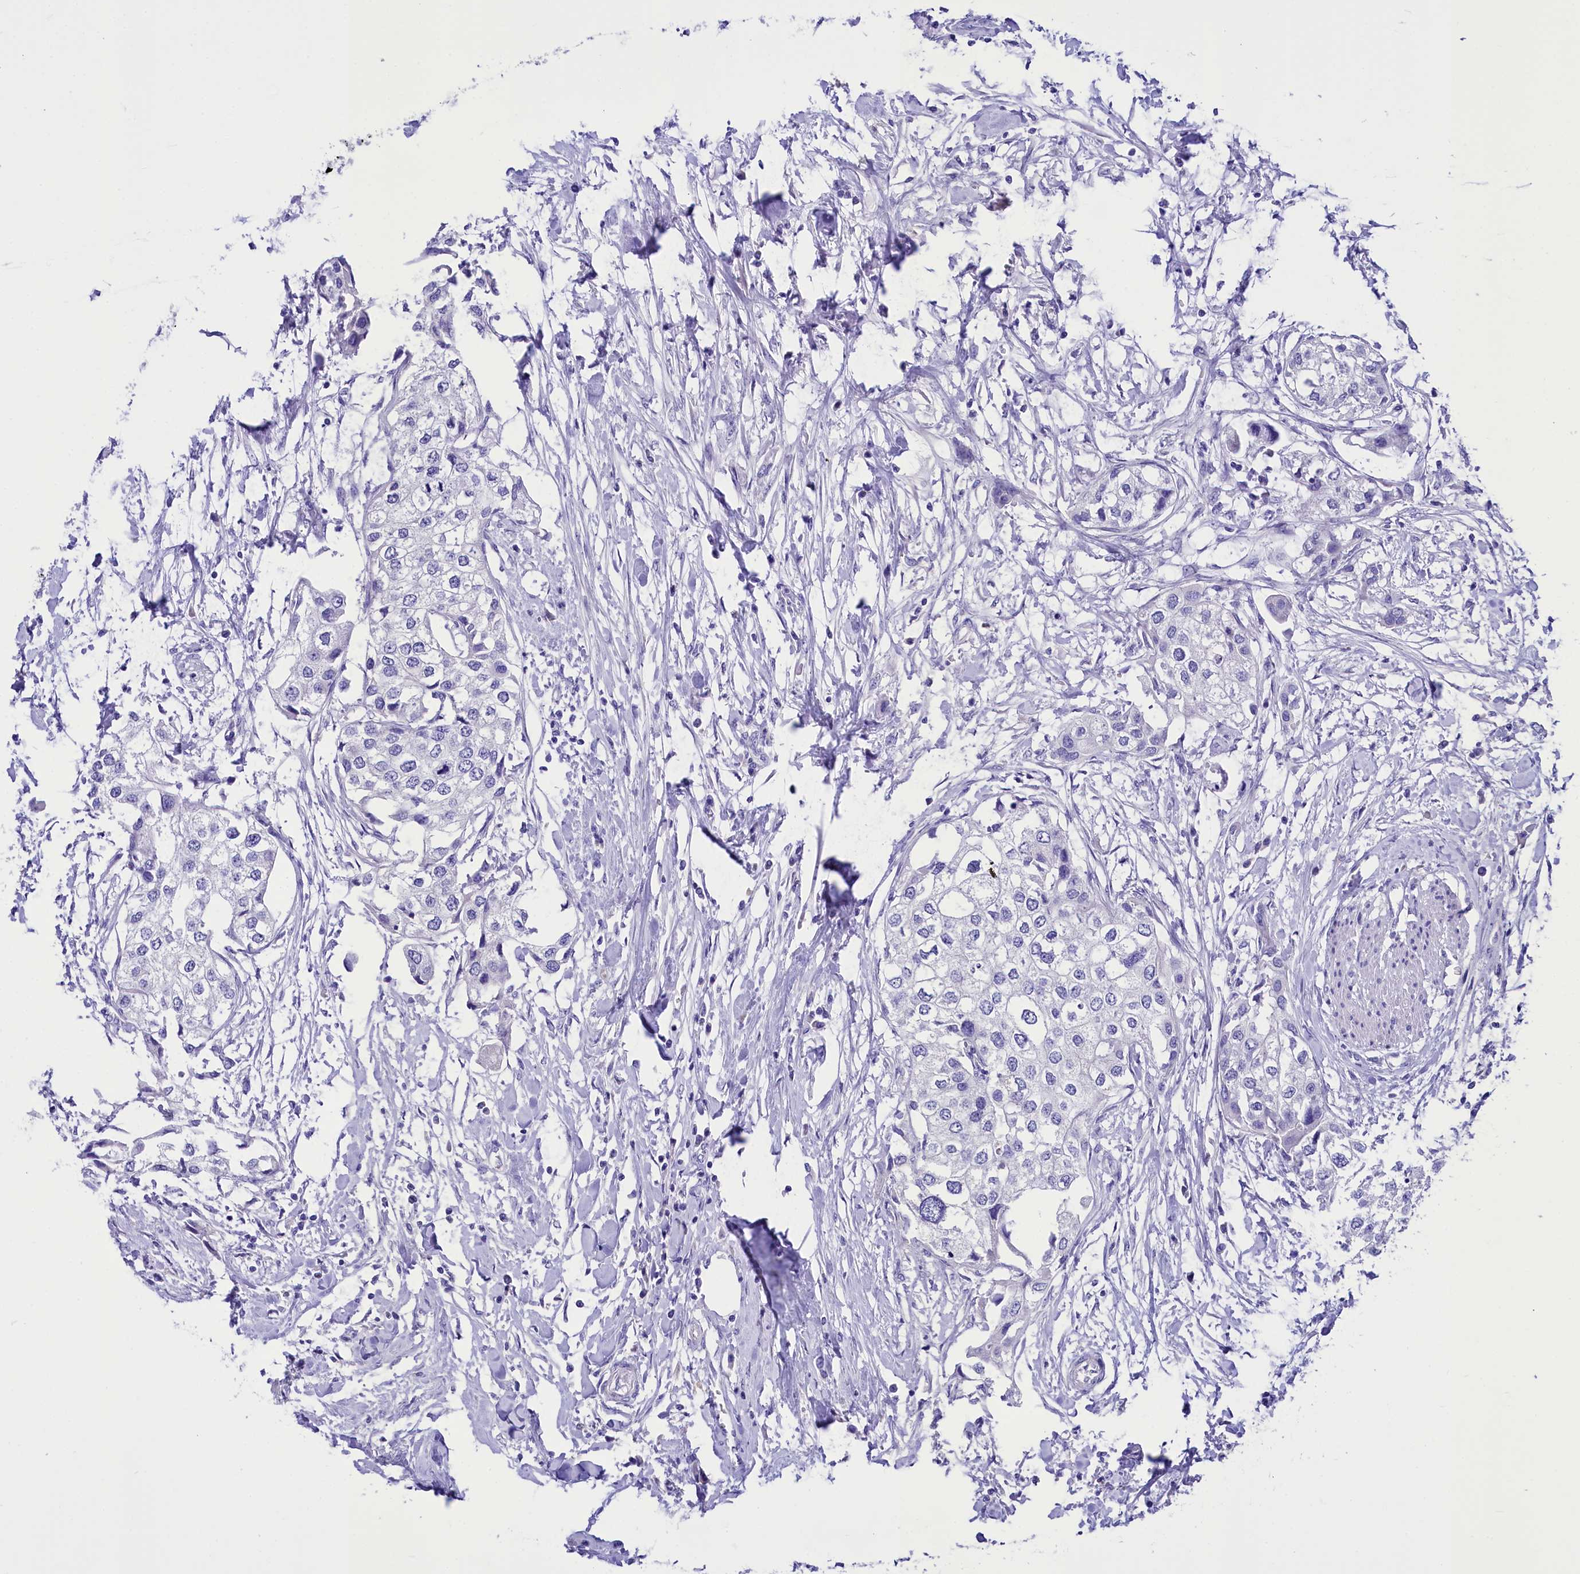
{"staining": {"intensity": "negative", "quantity": "none", "location": "none"}, "tissue": "urothelial cancer", "cell_type": "Tumor cells", "image_type": "cancer", "snomed": [{"axis": "morphology", "description": "Urothelial carcinoma, High grade"}, {"axis": "topography", "description": "Urinary bladder"}], "caption": "IHC of urothelial cancer demonstrates no expression in tumor cells.", "gene": "TTC36", "patient": {"sex": "male", "age": 64}}